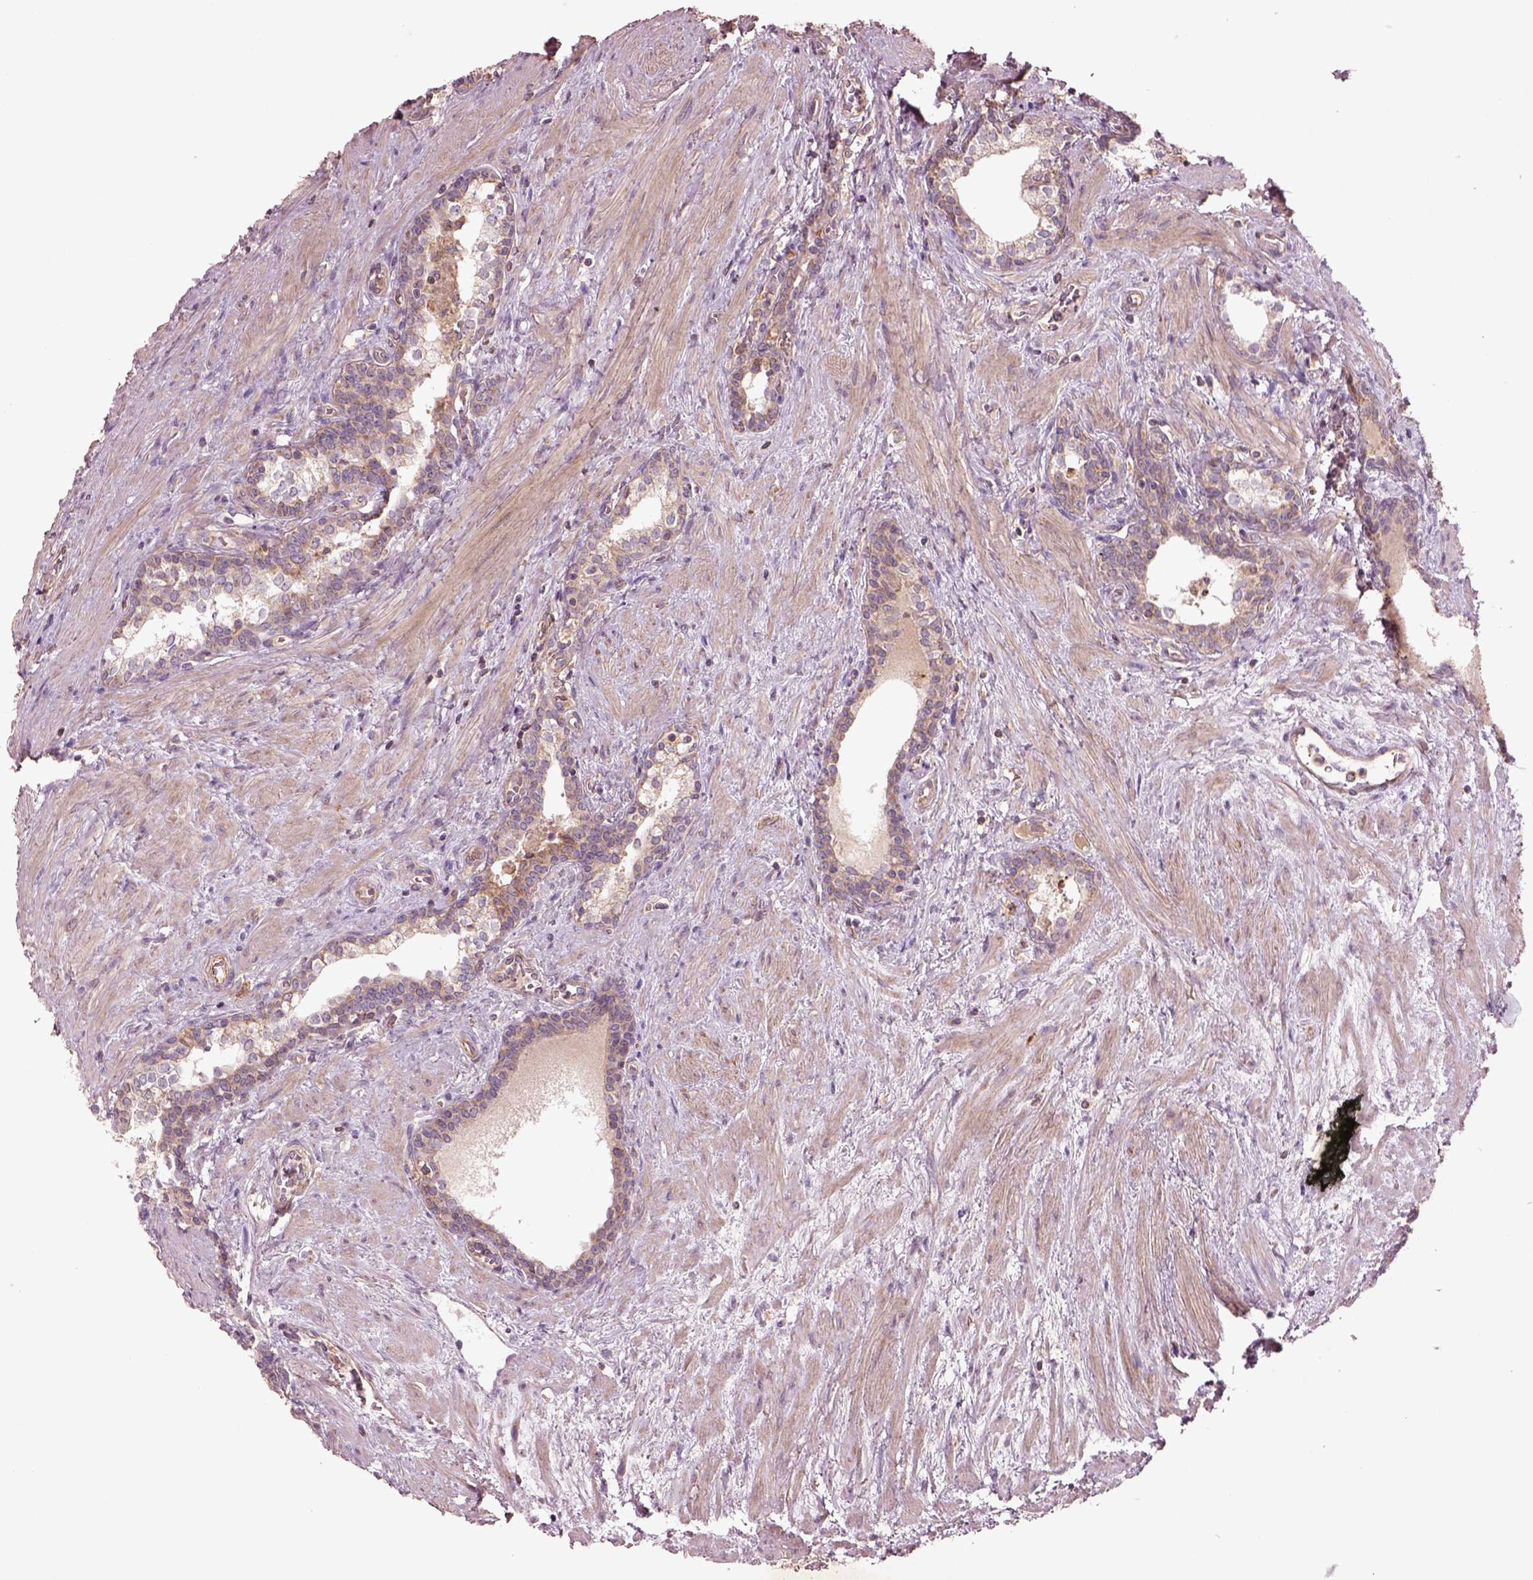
{"staining": {"intensity": "weak", "quantity": ">75%", "location": "cytoplasmic/membranous"}, "tissue": "prostate cancer", "cell_type": "Tumor cells", "image_type": "cancer", "snomed": [{"axis": "morphology", "description": "Adenocarcinoma, NOS"}, {"axis": "morphology", "description": "Adenocarcinoma, High grade"}, {"axis": "topography", "description": "Prostate"}], "caption": "Immunohistochemical staining of high-grade adenocarcinoma (prostate) reveals low levels of weak cytoplasmic/membranous protein expression in about >75% of tumor cells.", "gene": "SLC25A5", "patient": {"sex": "male", "age": 61}}